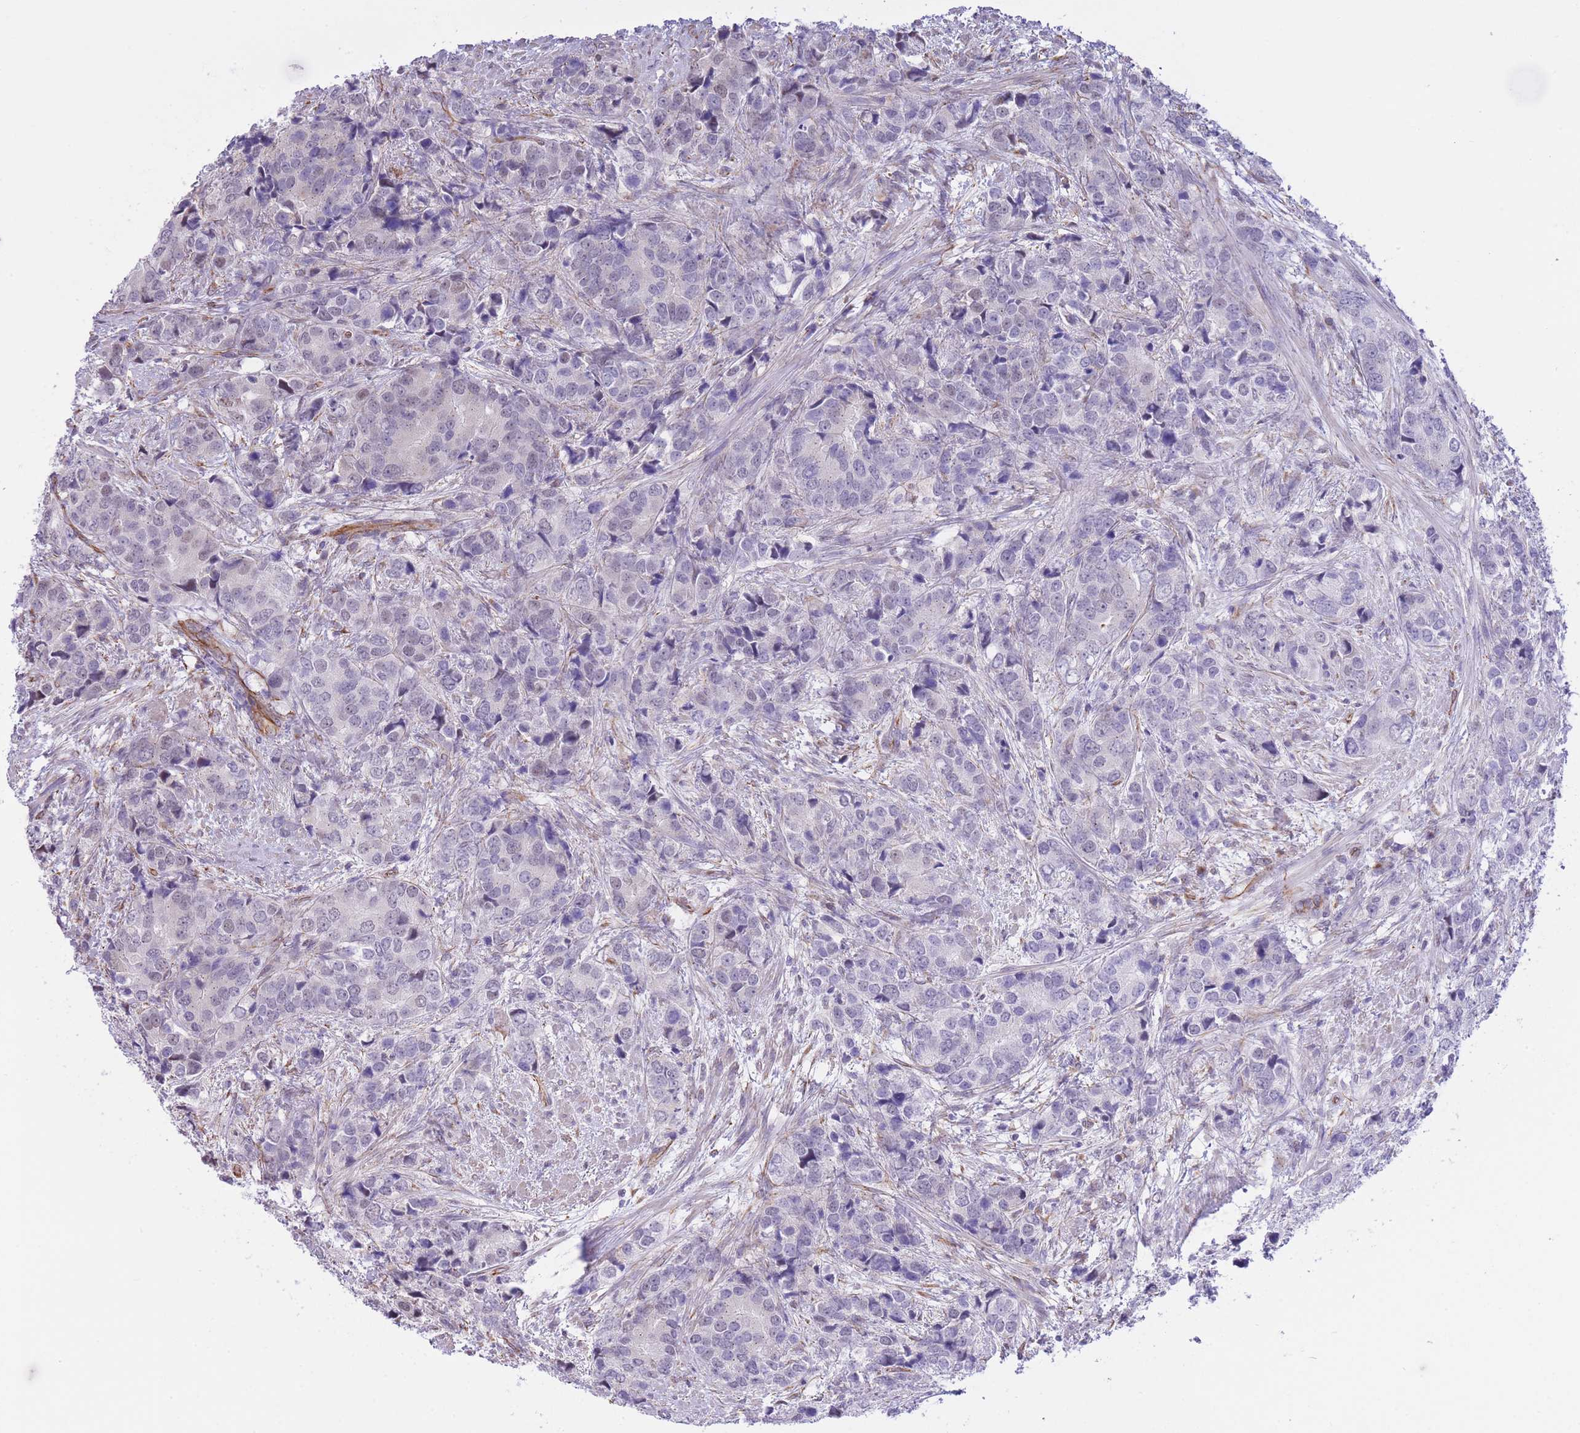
{"staining": {"intensity": "negative", "quantity": "none", "location": "none"}, "tissue": "prostate cancer", "cell_type": "Tumor cells", "image_type": "cancer", "snomed": [{"axis": "morphology", "description": "Adenocarcinoma, High grade"}, {"axis": "topography", "description": "Prostate"}], "caption": "This is an IHC photomicrograph of human prostate cancer (adenocarcinoma (high-grade)). There is no positivity in tumor cells.", "gene": "PSG8", "patient": {"sex": "male", "age": 62}}